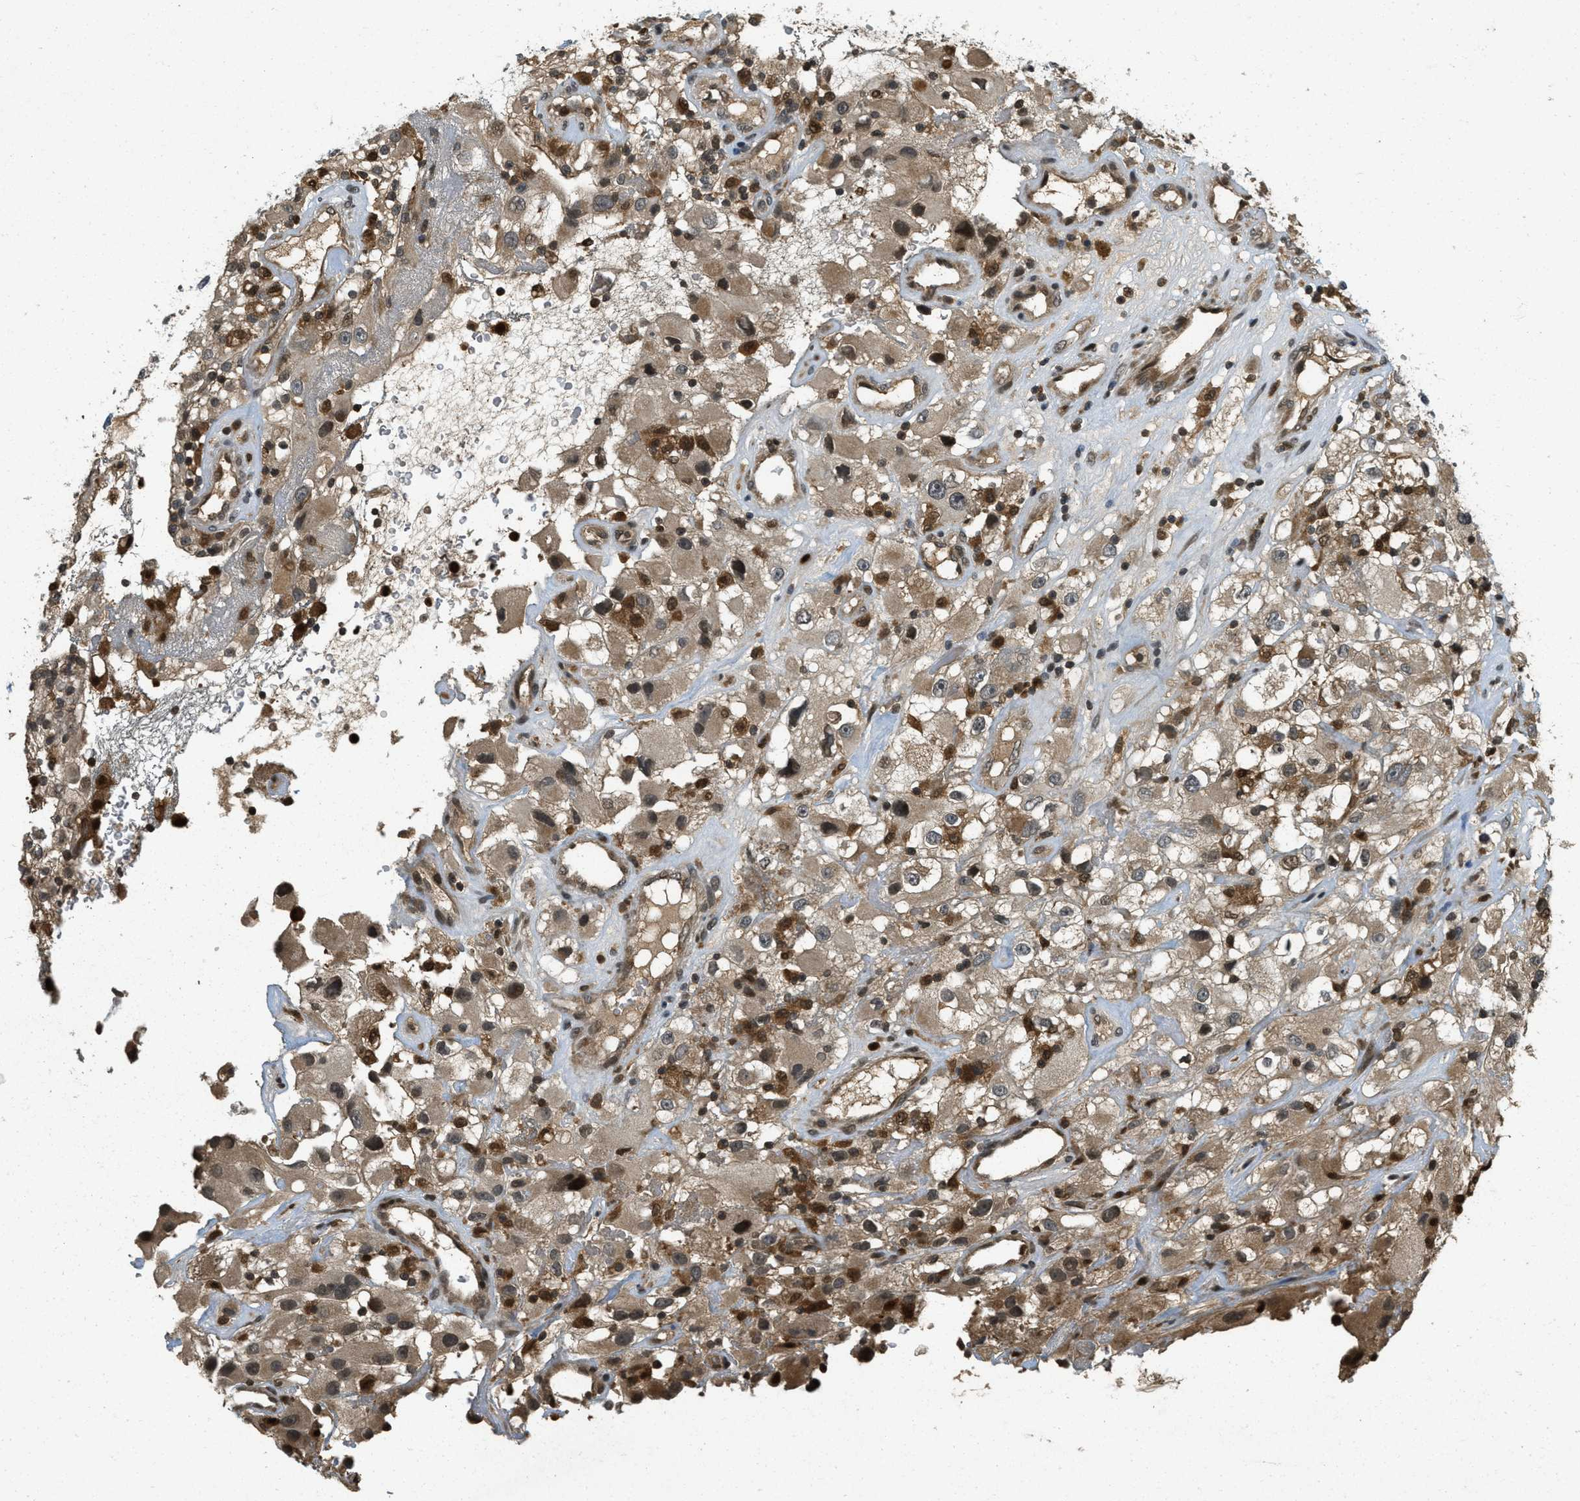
{"staining": {"intensity": "moderate", "quantity": ">75%", "location": "cytoplasmic/membranous,nuclear"}, "tissue": "renal cancer", "cell_type": "Tumor cells", "image_type": "cancer", "snomed": [{"axis": "morphology", "description": "Adenocarcinoma, NOS"}, {"axis": "topography", "description": "Kidney"}], "caption": "Renal adenocarcinoma stained with immunohistochemistry (IHC) displays moderate cytoplasmic/membranous and nuclear expression in about >75% of tumor cells.", "gene": "ATG7", "patient": {"sex": "female", "age": 52}}